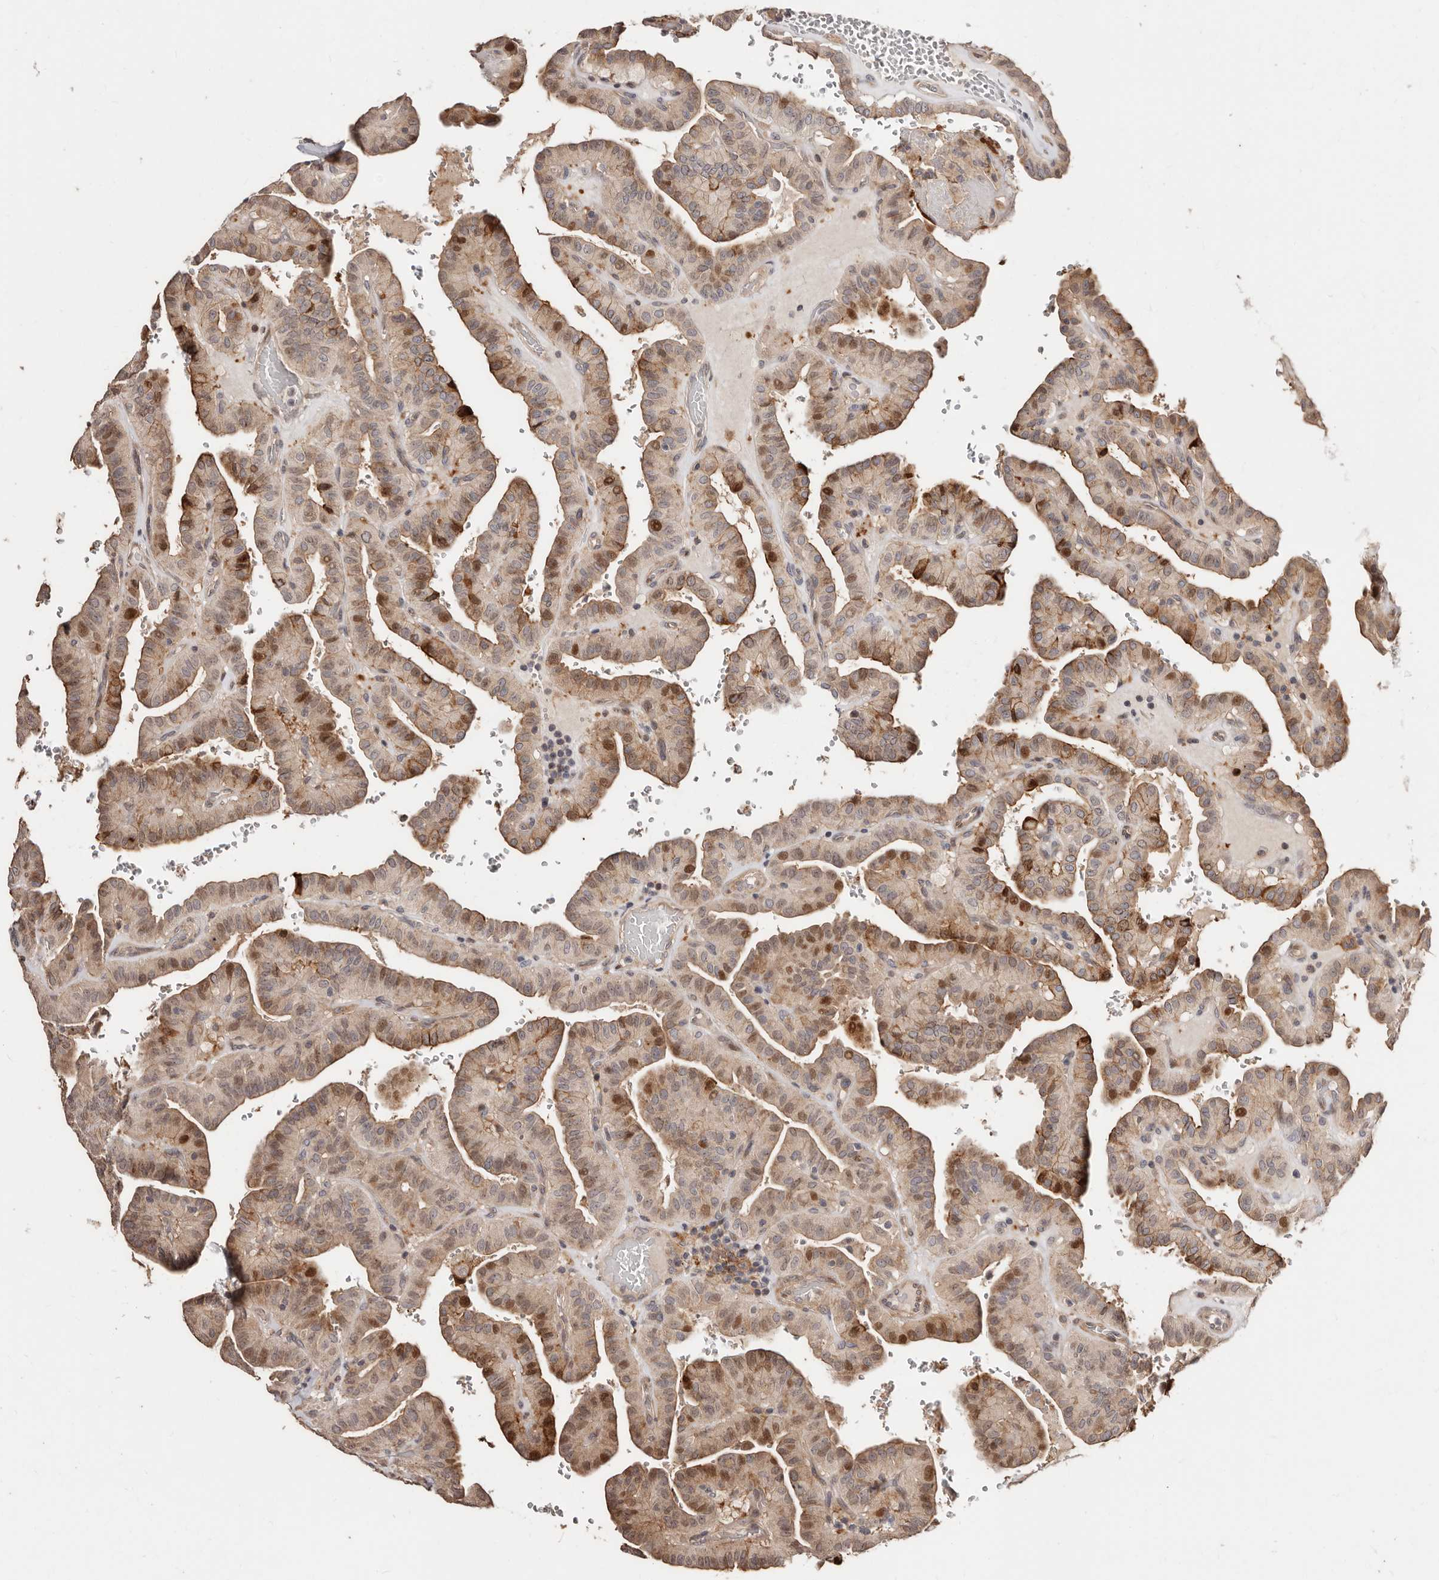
{"staining": {"intensity": "moderate", "quantity": "<25%", "location": "cytoplasmic/membranous,nuclear"}, "tissue": "thyroid cancer", "cell_type": "Tumor cells", "image_type": "cancer", "snomed": [{"axis": "morphology", "description": "Papillary adenocarcinoma, NOS"}, {"axis": "topography", "description": "Thyroid gland"}], "caption": "A brown stain labels moderate cytoplasmic/membranous and nuclear expression of a protein in papillary adenocarcinoma (thyroid) tumor cells.", "gene": "APOL6", "patient": {"sex": "male", "age": 77}}